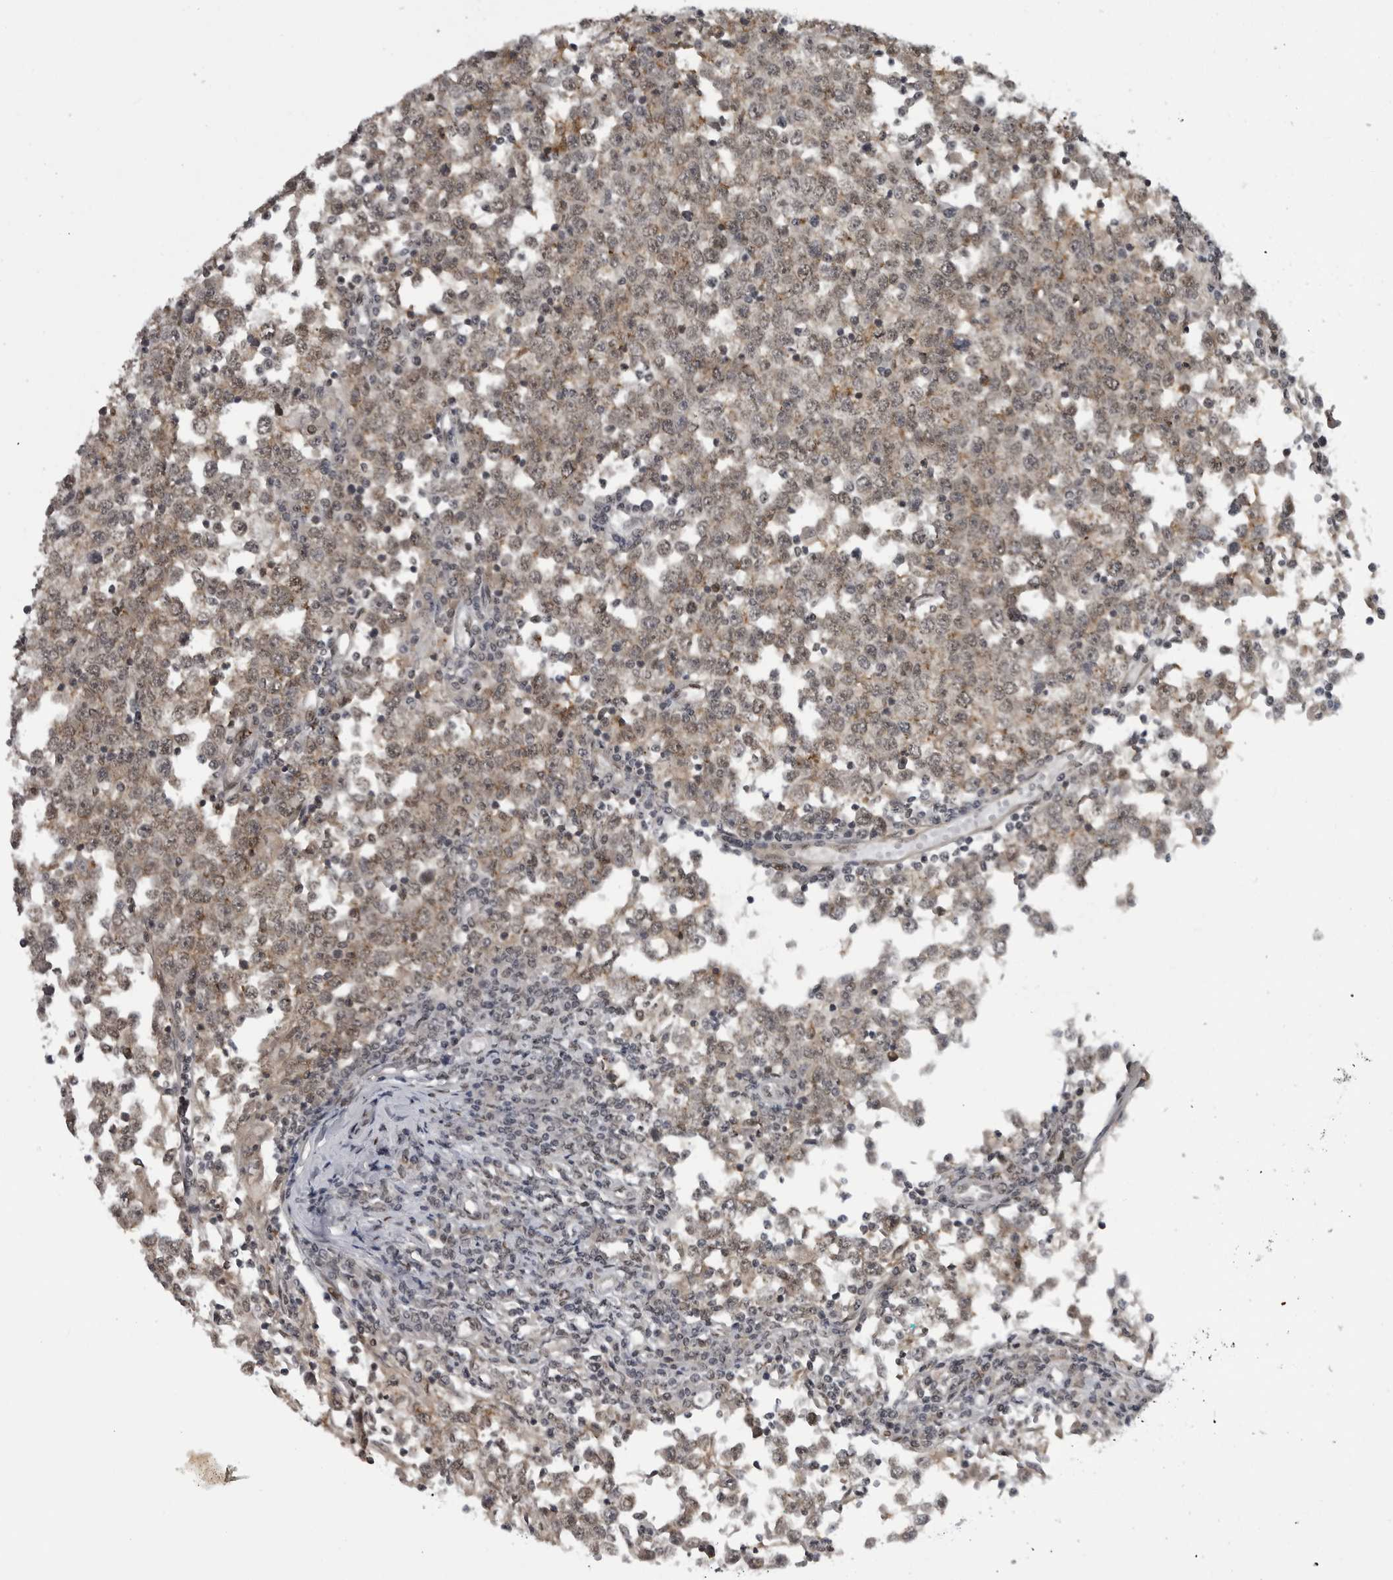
{"staining": {"intensity": "weak", "quantity": ">75%", "location": "cytoplasmic/membranous,nuclear"}, "tissue": "testis cancer", "cell_type": "Tumor cells", "image_type": "cancer", "snomed": [{"axis": "morphology", "description": "Seminoma, NOS"}, {"axis": "topography", "description": "Testis"}], "caption": "Weak cytoplasmic/membranous and nuclear positivity is present in approximately >75% of tumor cells in testis cancer (seminoma). The staining was performed using DAB (3,3'-diaminobenzidine) to visualize the protein expression in brown, while the nuclei were stained in blue with hematoxylin (Magnification: 20x).", "gene": "C8orf58", "patient": {"sex": "male", "age": 65}}